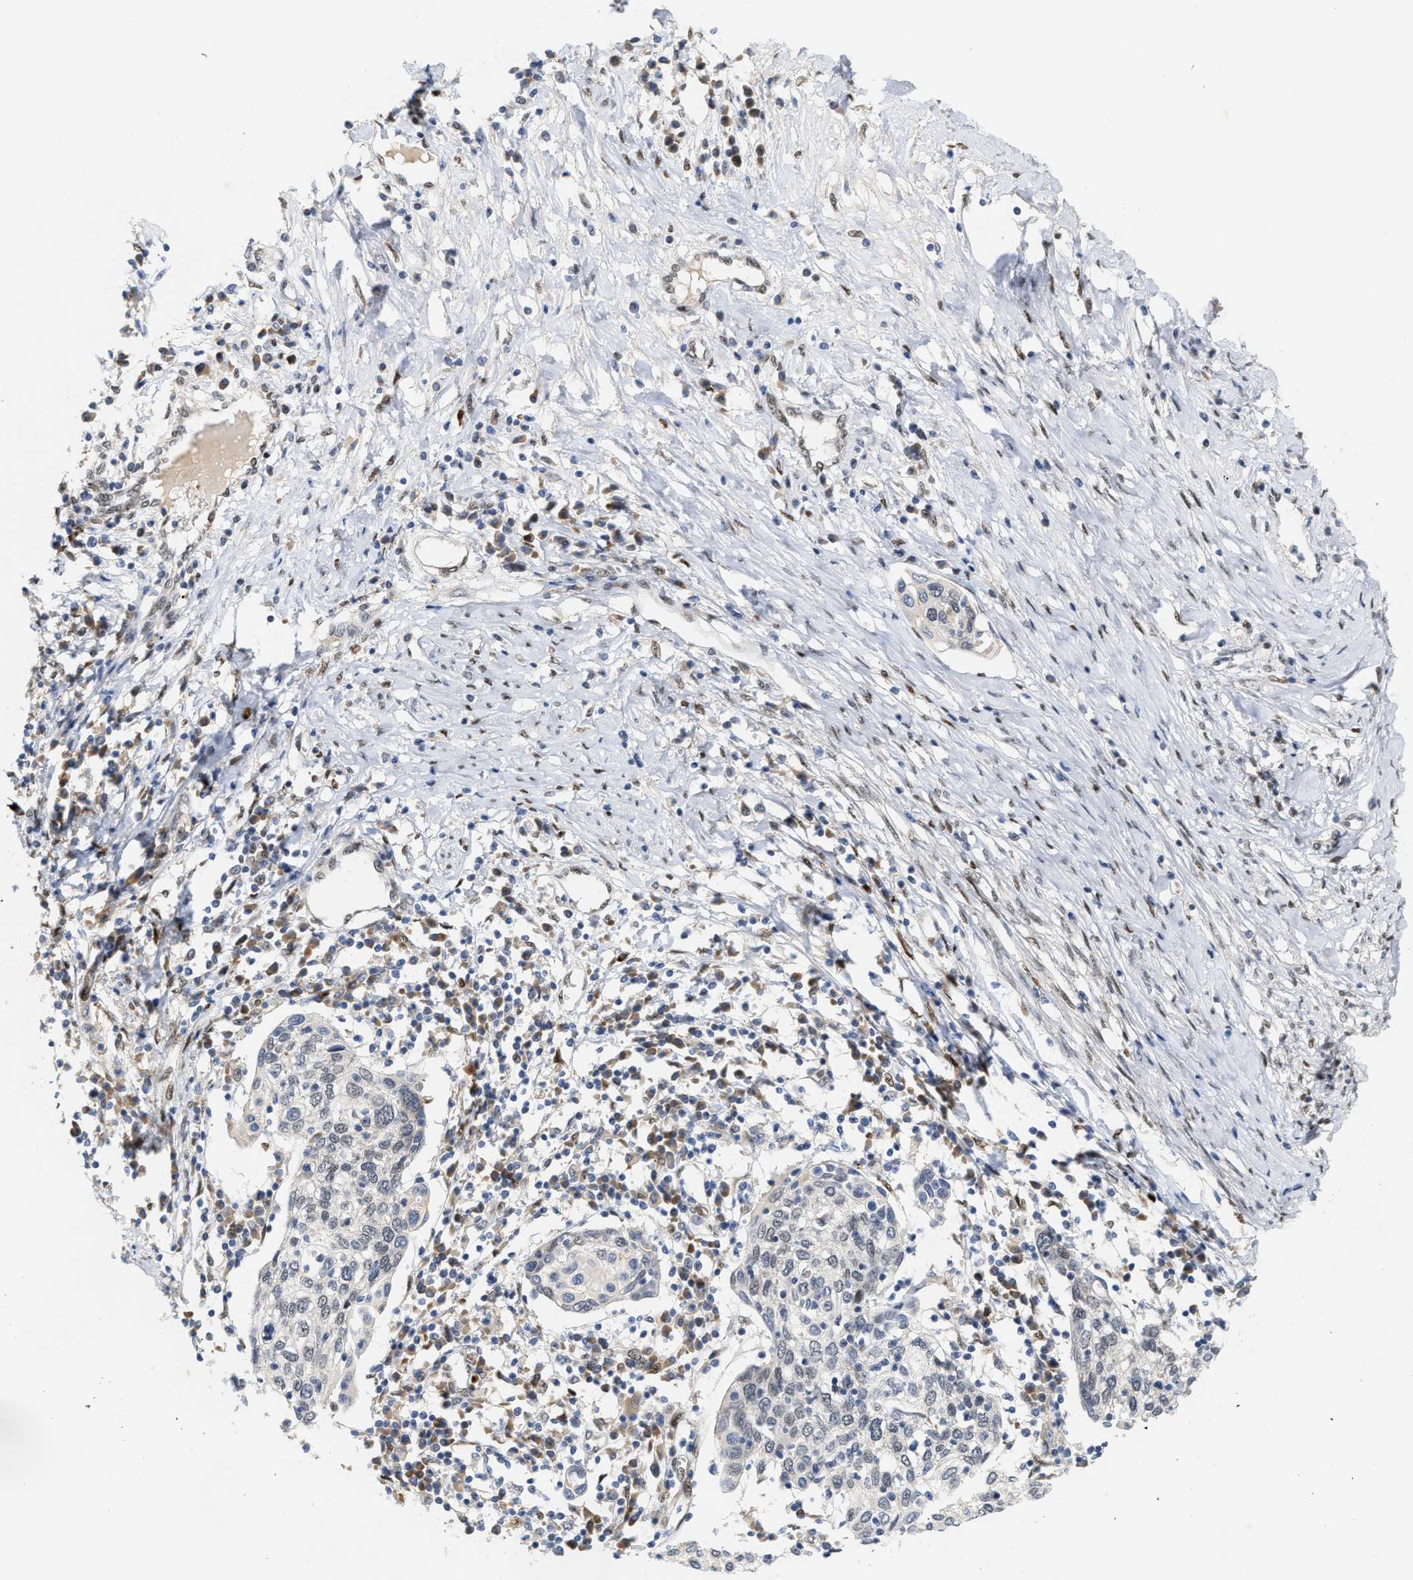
{"staining": {"intensity": "negative", "quantity": "none", "location": "none"}, "tissue": "cervical cancer", "cell_type": "Tumor cells", "image_type": "cancer", "snomed": [{"axis": "morphology", "description": "Squamous cell carcinoma, NOS"}, {"axis": "topography", "description": "Cervix"}], "caption": "DAB (3,3'-diaminobenzidine) immunohistochemical staining of cervical cancer (squamous cell carcinoma) exhibits no significant positivity in tumor cells.", "gene": "TCF4", "patient": {"sex": "female", "age": 40}}